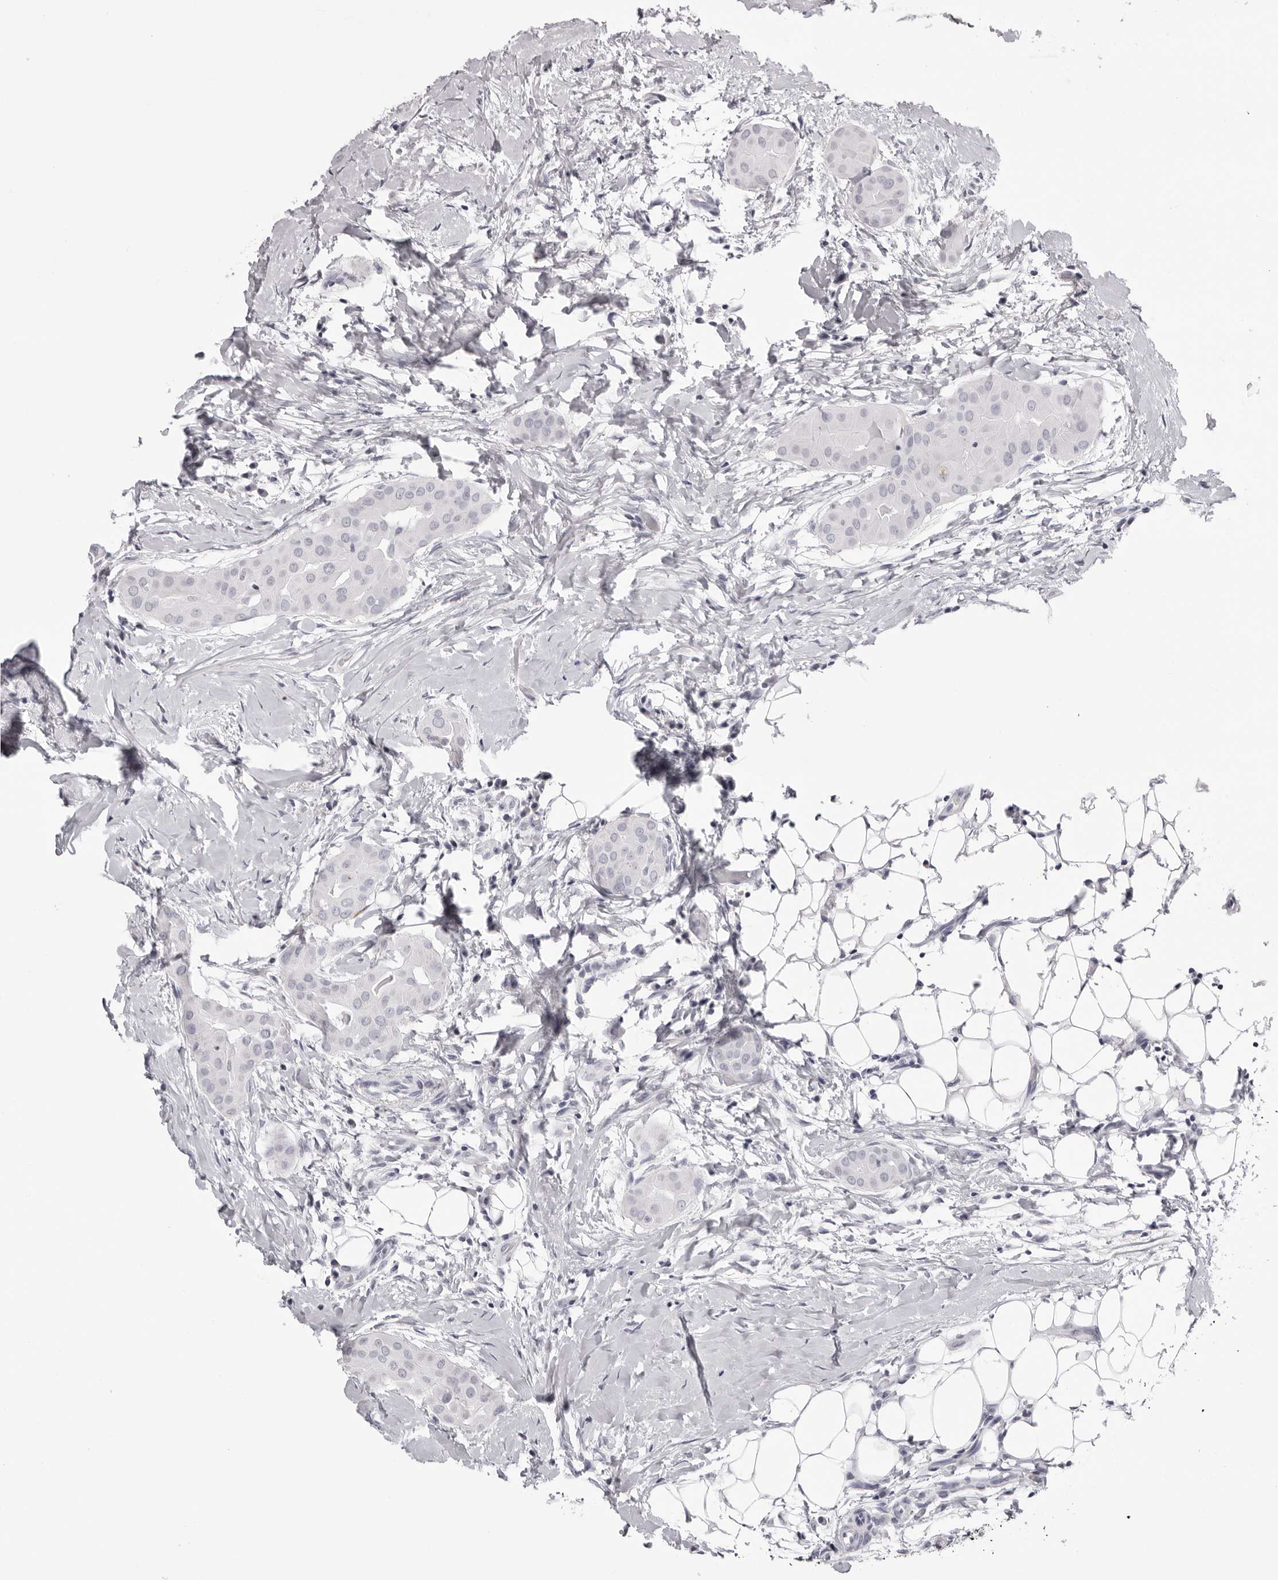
{"staining": {"intensity": "negative", "quantity": "none", "location": "none"}, "tissue": "thyroid cancer", "cell_type": "Tumor cells", "image_type": "cancer", "snomed": [{"axis": "morphology", "description": "Papillary adenocarcinoma, NOS"}, {"axis": "topography", "description": "Thyroid gland"}], "caption": "IHC micrograph of thyroid papillary adenocarcinoma stained for a protein (brown), which demonstrates no expression in tumor cells. The staining is performed using DAB brown chromogen with nuclei counter-stained in using hematoxylin.", "gene": "CST1", "patient": {"sex": "male", "age": 33}}